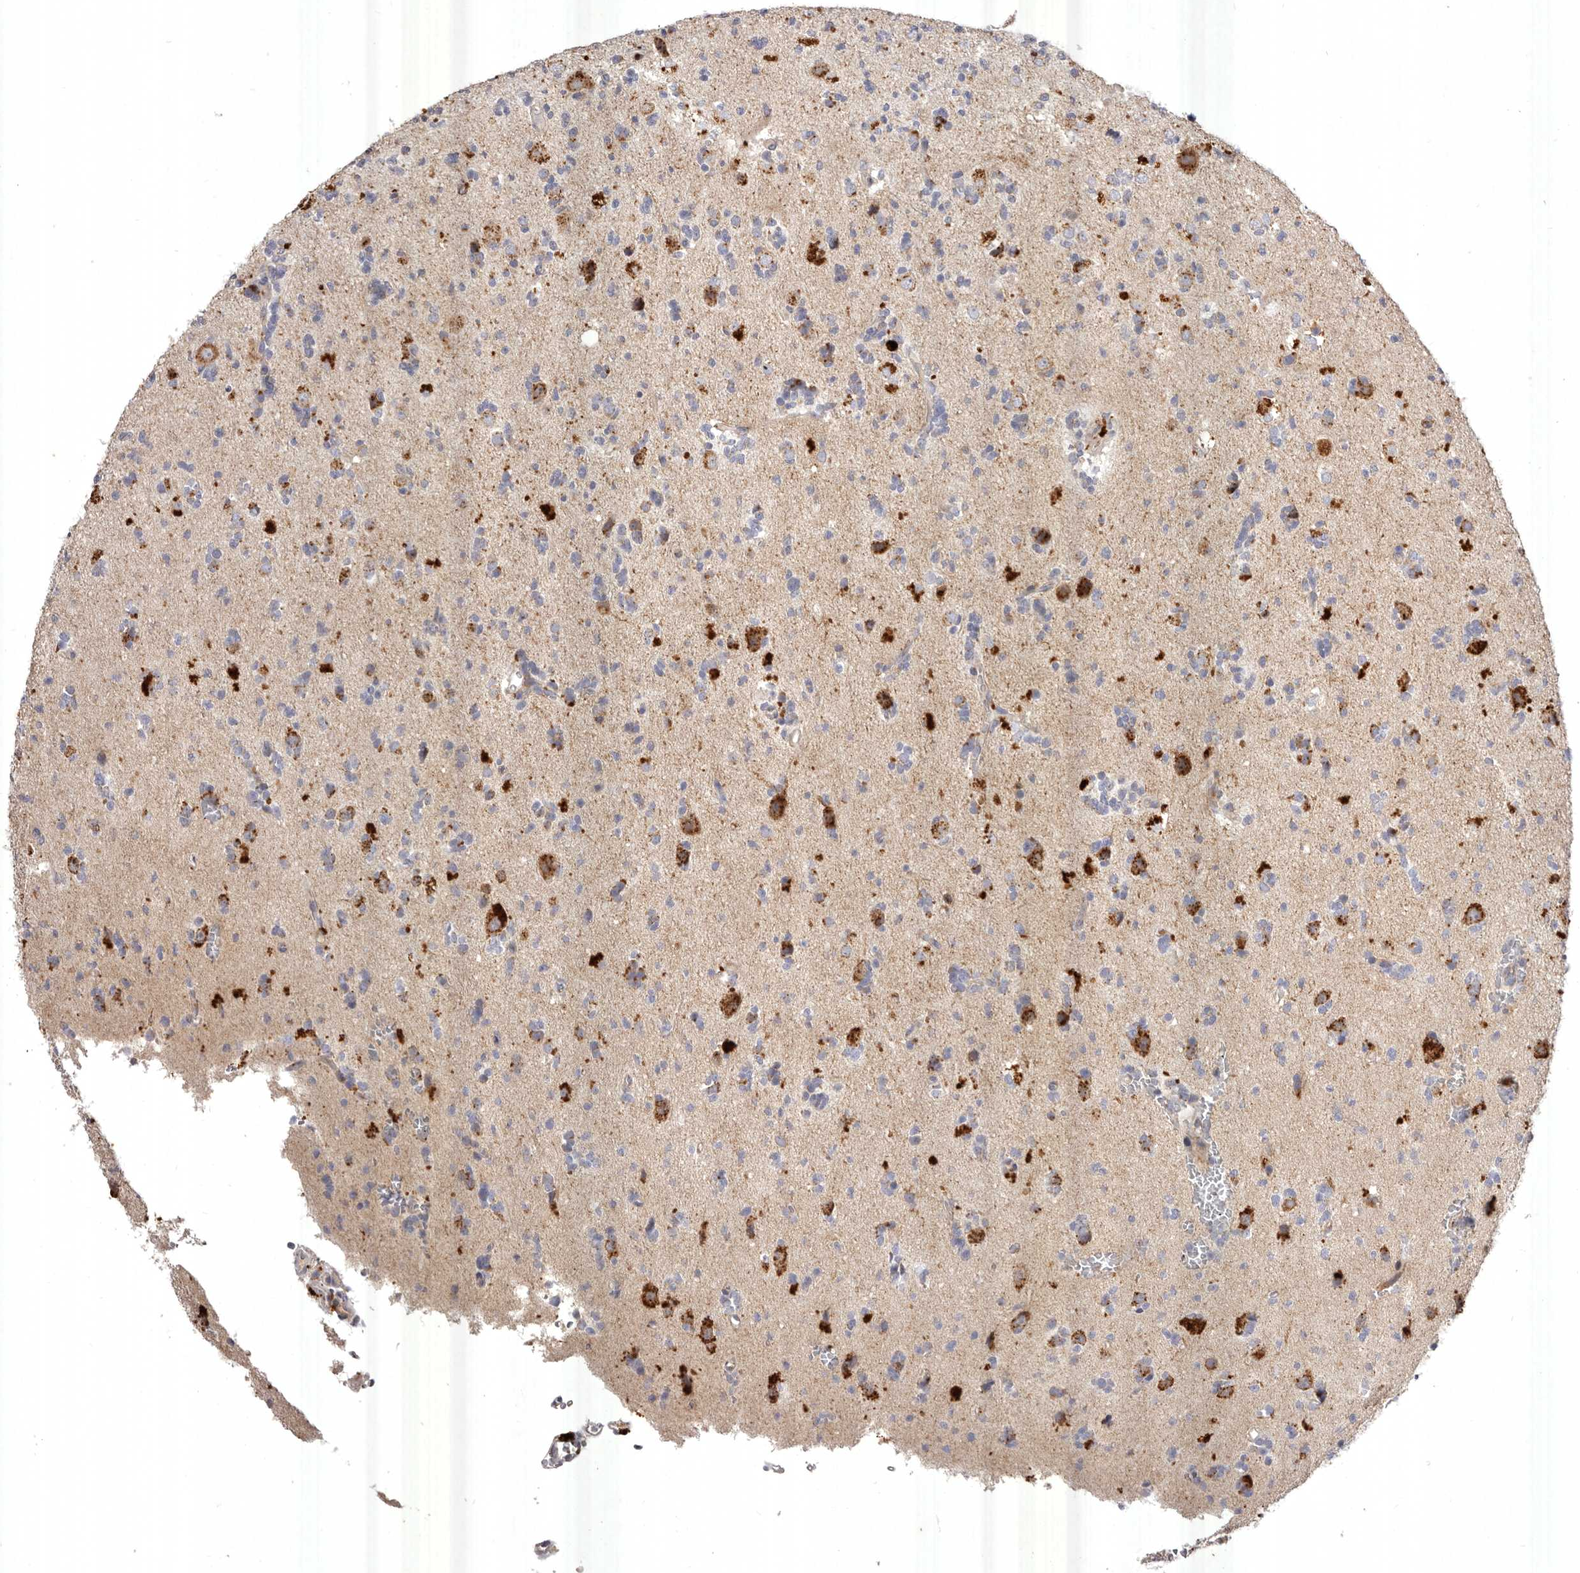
{"staining": {"intensity": "negative", "quantity": "none", "location": "none"}, "tissue": "glioma", "cell_type": "Tumor cells", "image_type": "cancer", "snomed": [{"axis": "morphology", "description": "Glioma, malignant, High grade"}, {"axis": "topography", "description": "Brain"}], "caption": "The immunohistochemistry (IHC) micrograph has no significant positivity in tumor cells of high-grade glioma (malignant) tissue. (DAB (3,3'-diaminobenzidine) immunohistochemistry (IHC) with hematoxylin counter stain).", "gene": "USP24", "patient": {"sex": "female", "age": 62}}